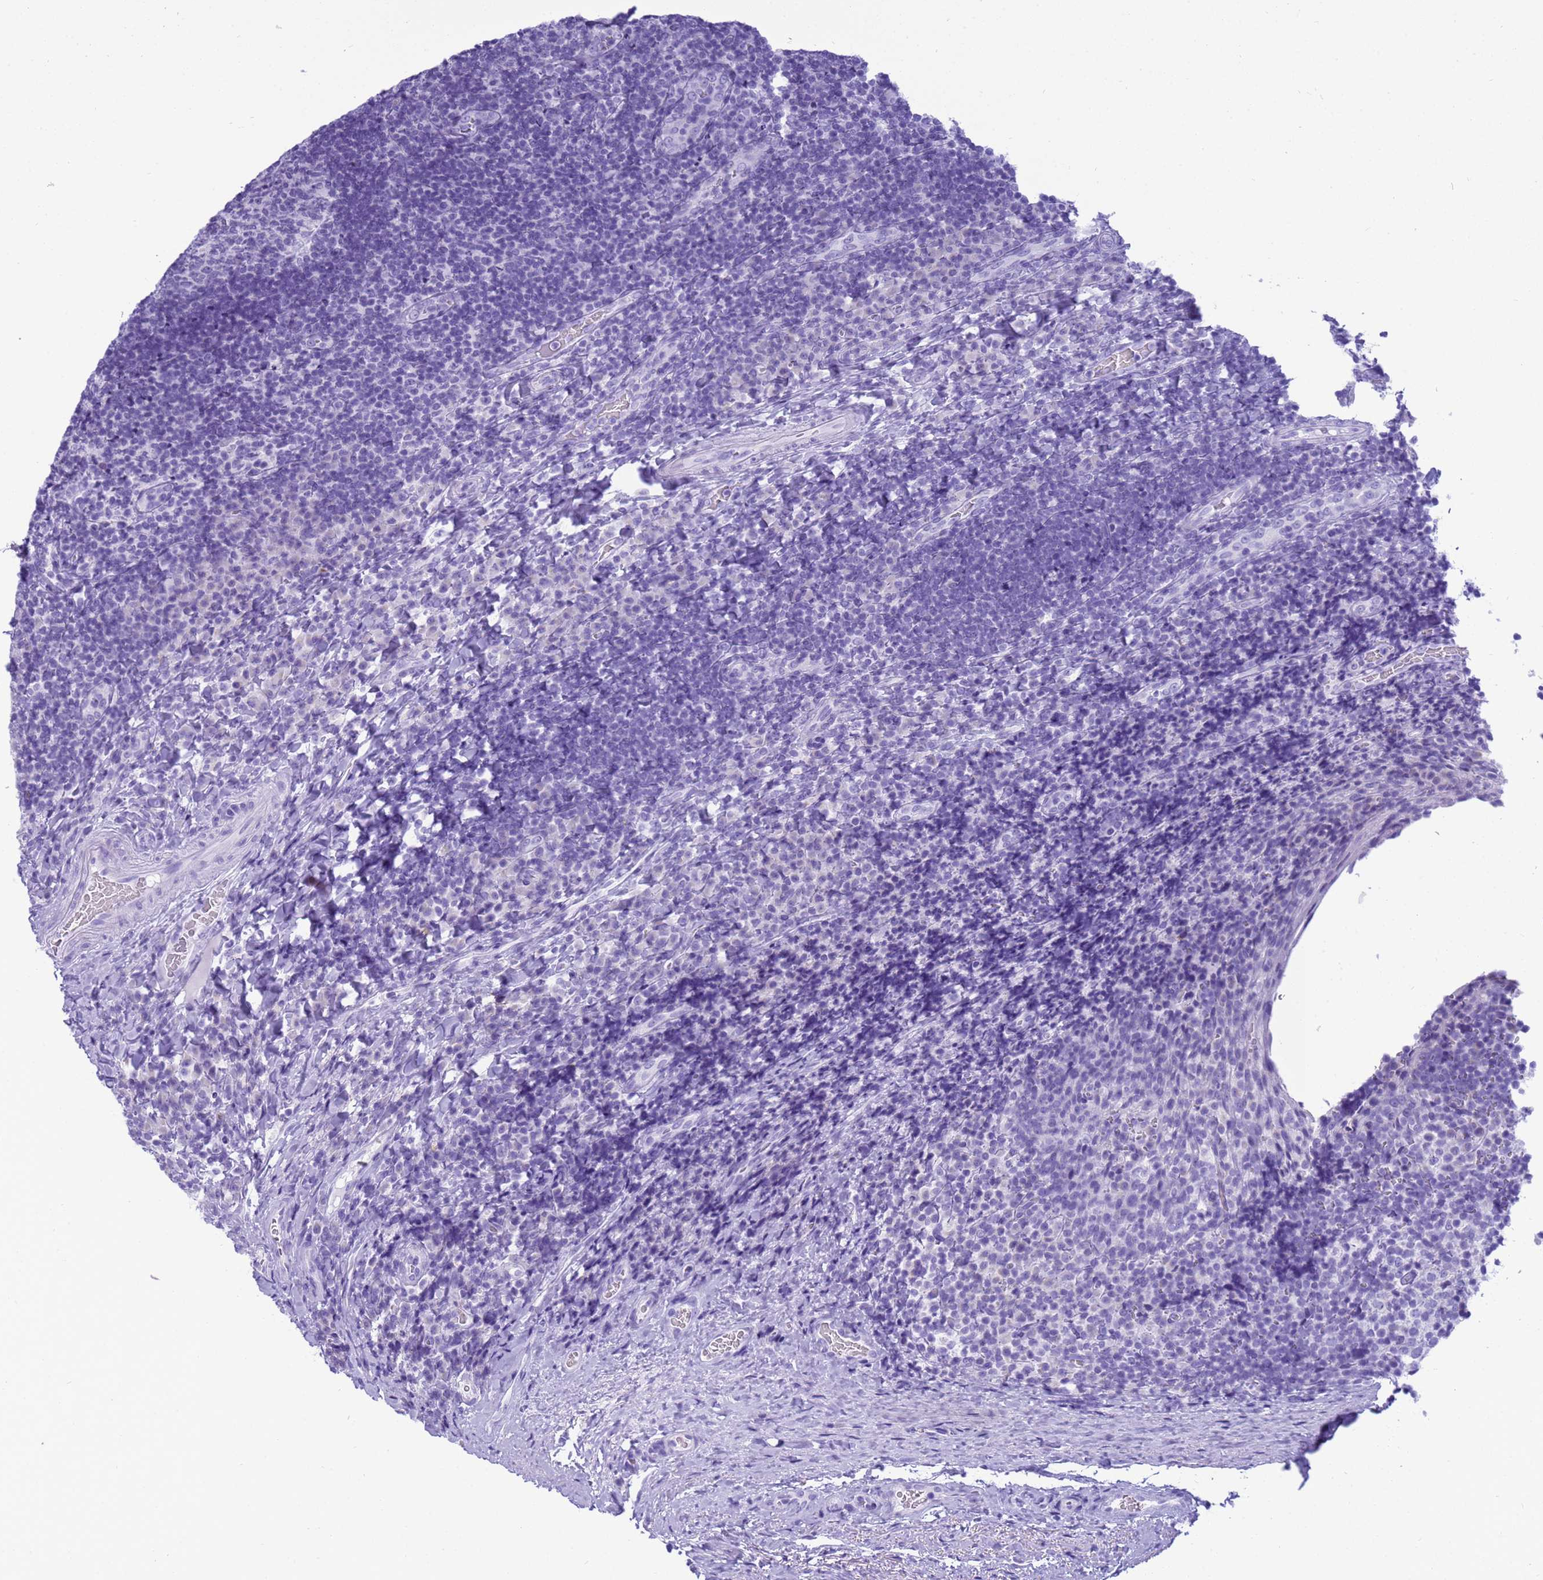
{"staining": {"intensity": "negative", "quantity": "none", "location": "none"}, "tissue": "tonsil", "cell_type": "Germinal center cells", "image_type": "normal", "snomed": [{"axis": "morphology", "description": "Normal tissue, NOS"}, {"axis": "topography", "description": "Tonsil"}], "caption": "Immunohistochemical staining of benign human tonsil shows no significant staining in germinal center cells.", "gene": "STATH", "patient": {"sex": "male", "age": 17}}